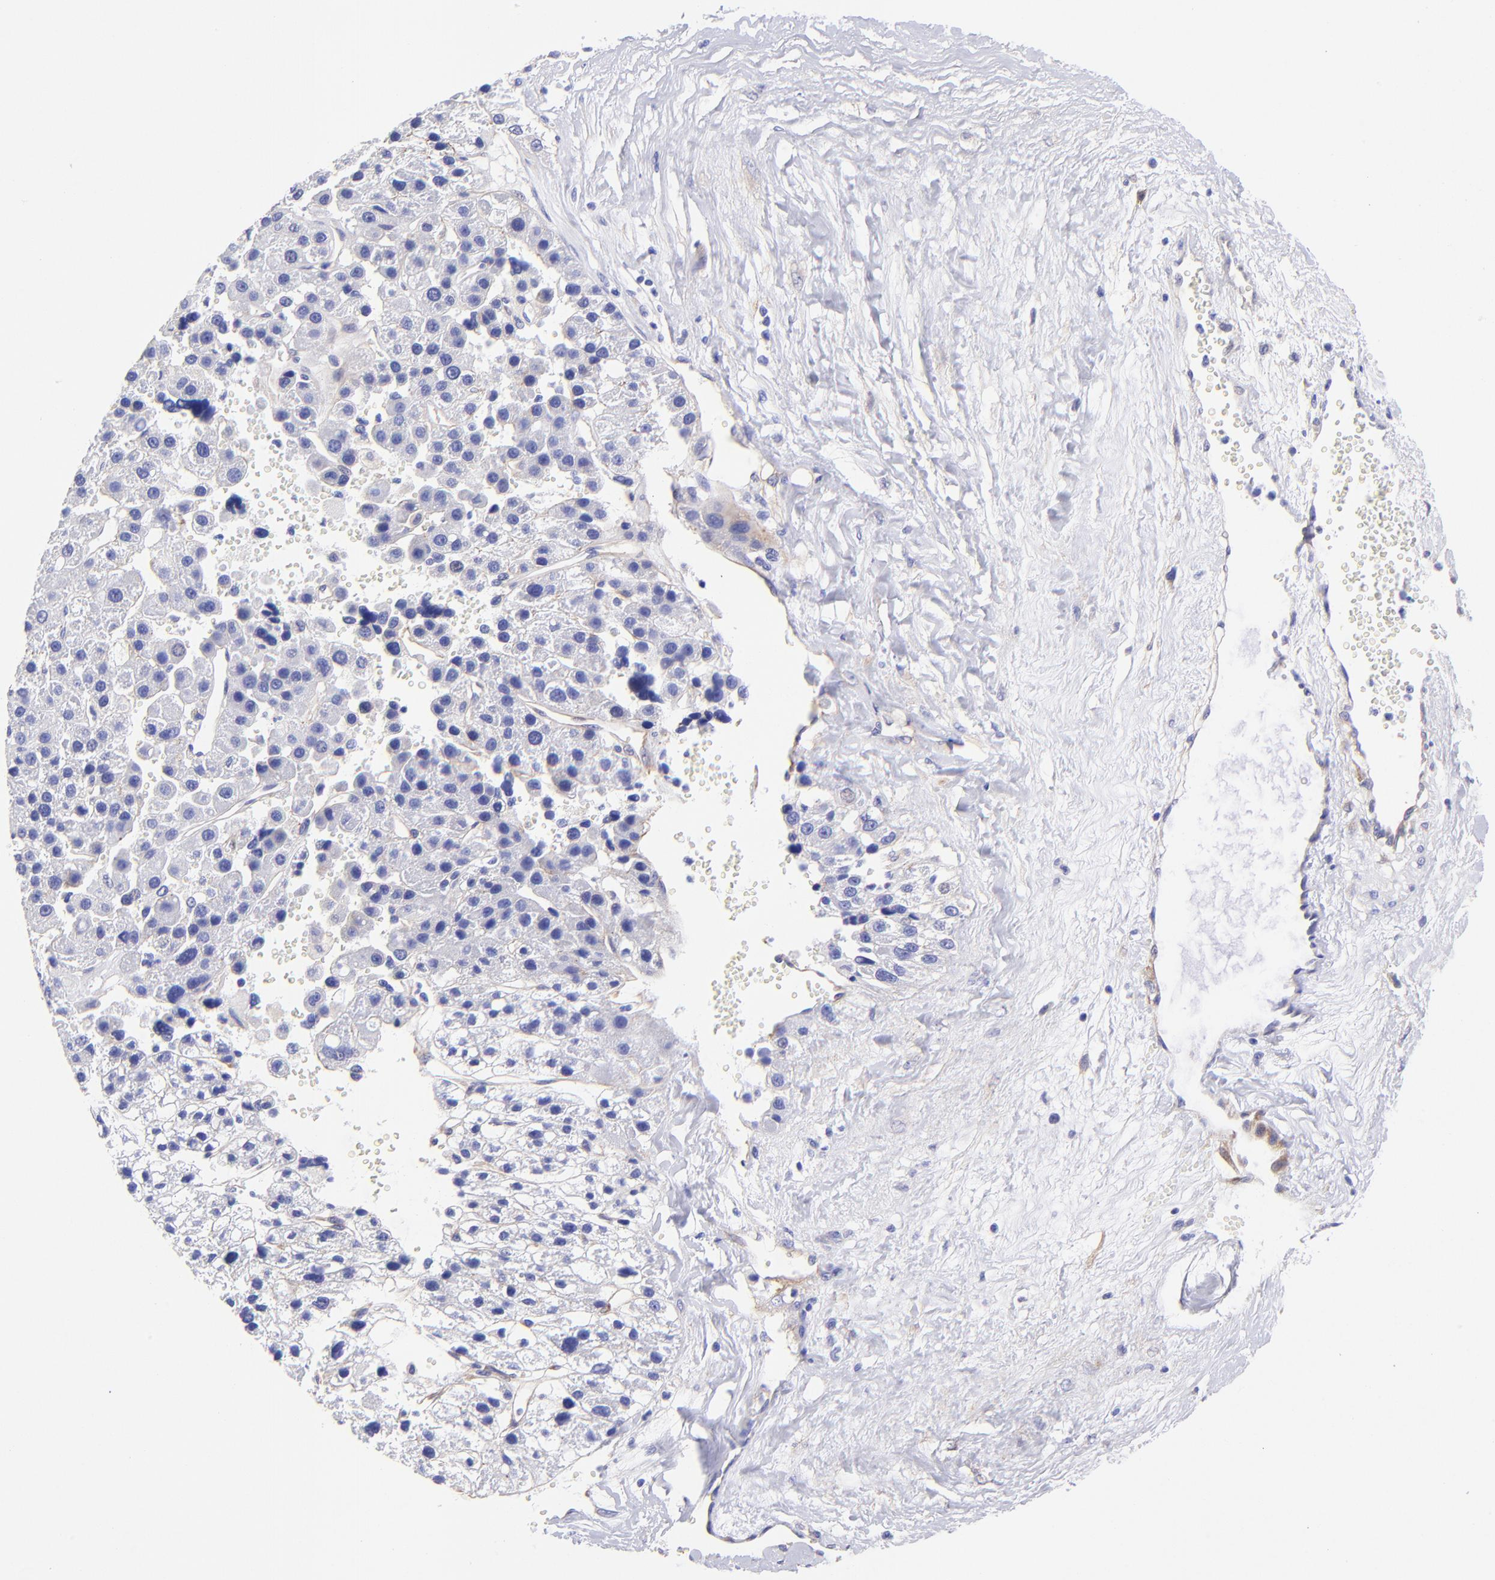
{"staining": {"intensity": "negative", "quantity": "none", "location": "none"}, "tissue": "liver cancer", "cell_type": "Tumor cells", "image_type": "cancer", "snomed": [{"axis": "morphology", "description": "Carcinoma, Hepatocellular, NOS"}, {"axis": "topography", "description": "Liver"}], "caption": "IHC photomicrograph of neoplastic tissue: hepatocellular carcinoma (liver) stained with DAB displays no significant protein staining in tumor cells.", "gene": "PPFIBP1", "patient": {"sex": "female", "age": 85}}